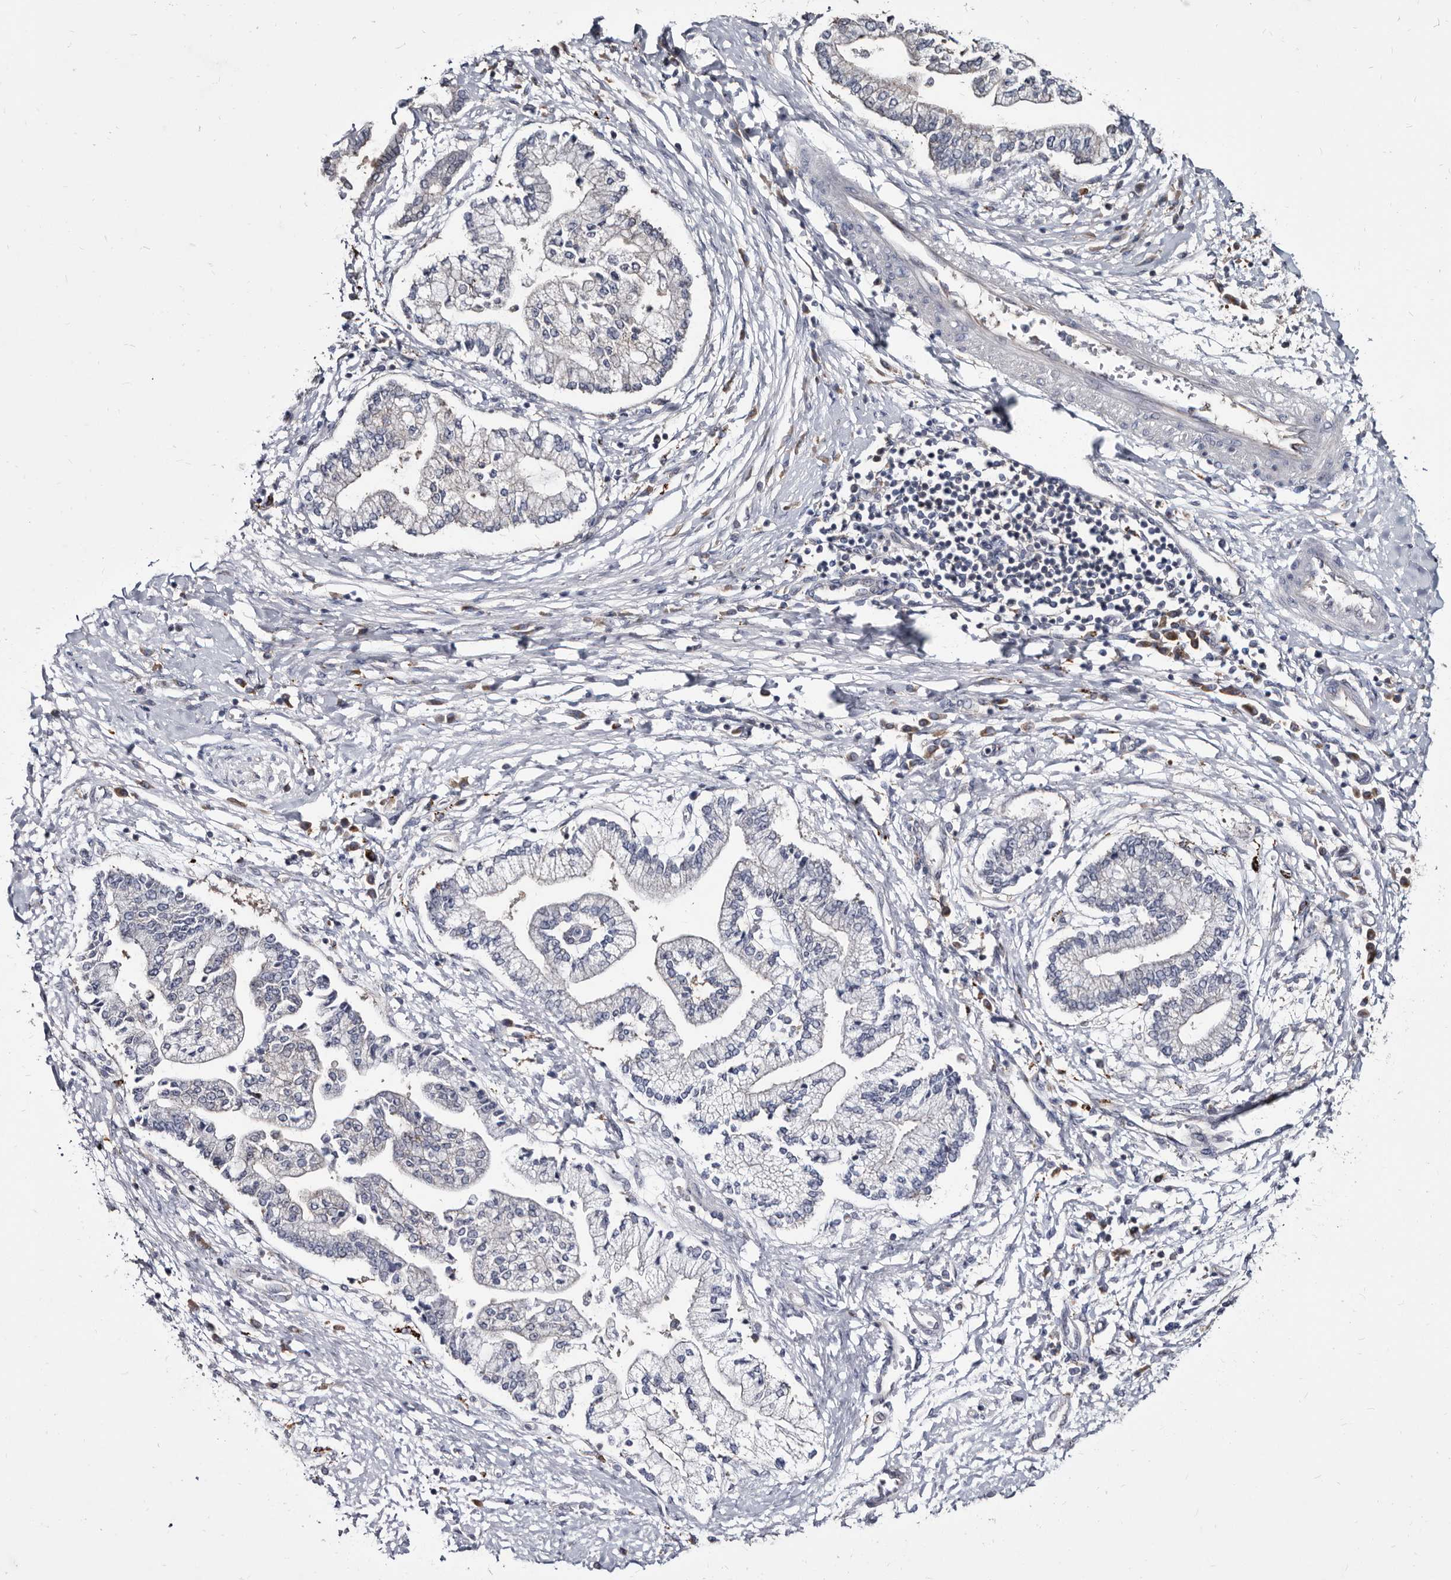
{"staining": {"intensity": "negative", "quantity": "none", "location": "none"}, "tissue": "liver cancer", "cell_type": "Tumor cells", "image_type": "cancer", "snomed": [{"axis": "morphology", "description": "Cholangiocarcinoma"}, {"axis": "topography", "description": "Liver"}], "caption": "Tumor cells show no significant positivity in cholangiocarcinoma (liver).", "gene": "ABCF2", "patient": {"sex": "male", "age": 50}}